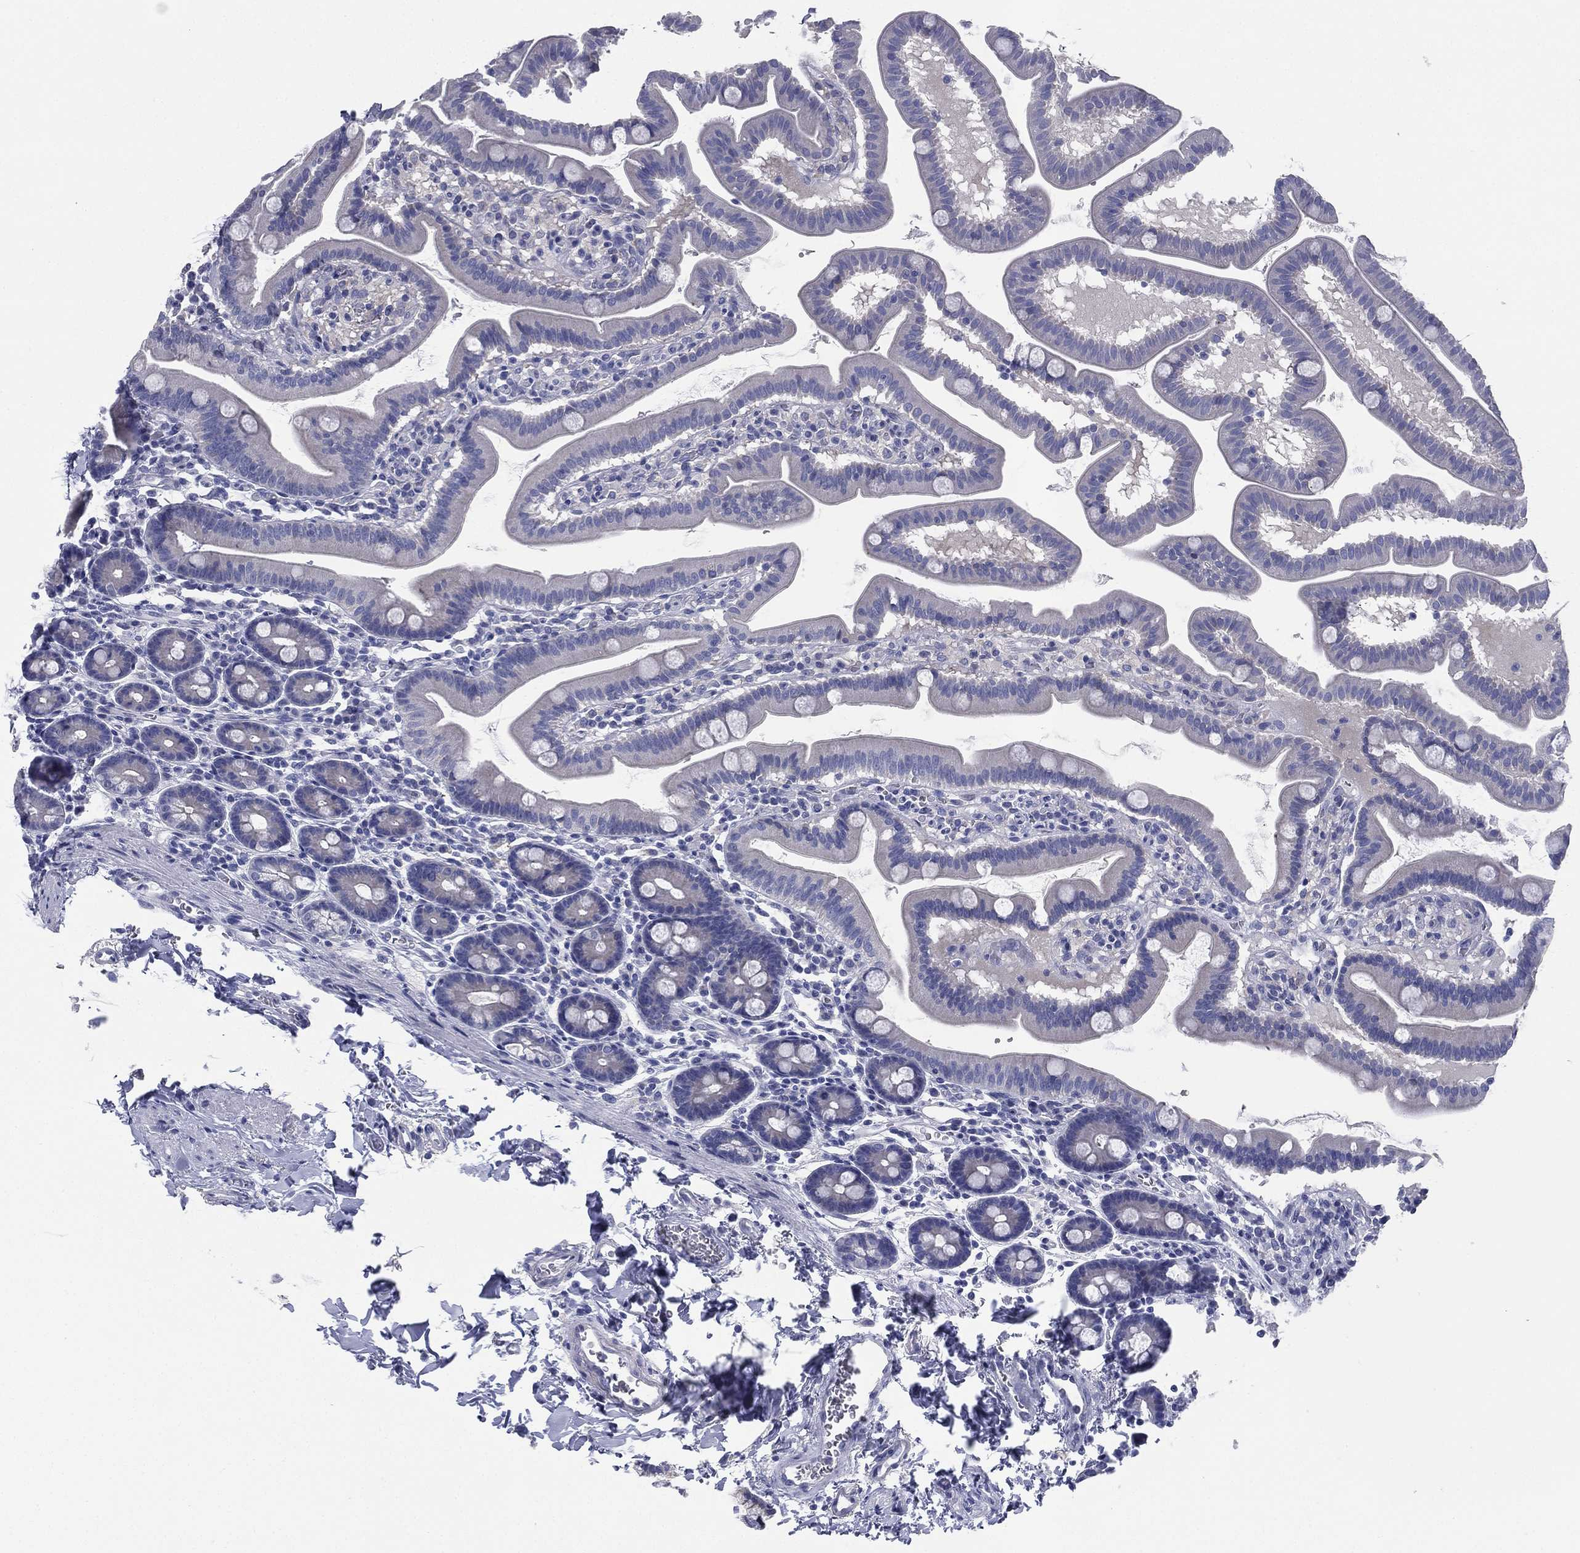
{"staining": {"intensity": "negative", "quantity": "none", "location": "none"}, "tissue": "duodenum", "cell_type": "Glandular cells", "image_type": "normal", "snomed": [{"axis": "morphology", "description": "Normal tissue, NOS"}, {"axis": "topography", "description": "Duodenum"}], "caption": "DAB immunohistochemical staining of normal human duodenum shows no significant staining in glandular cells. (DAB (3,3'-diaminobenzidine) immunohistochemistry (IHC) visualized using brightfield microscopy, high magnification).", "gene": "FCER2", "patient": {"sex": "male", "age": 59}}